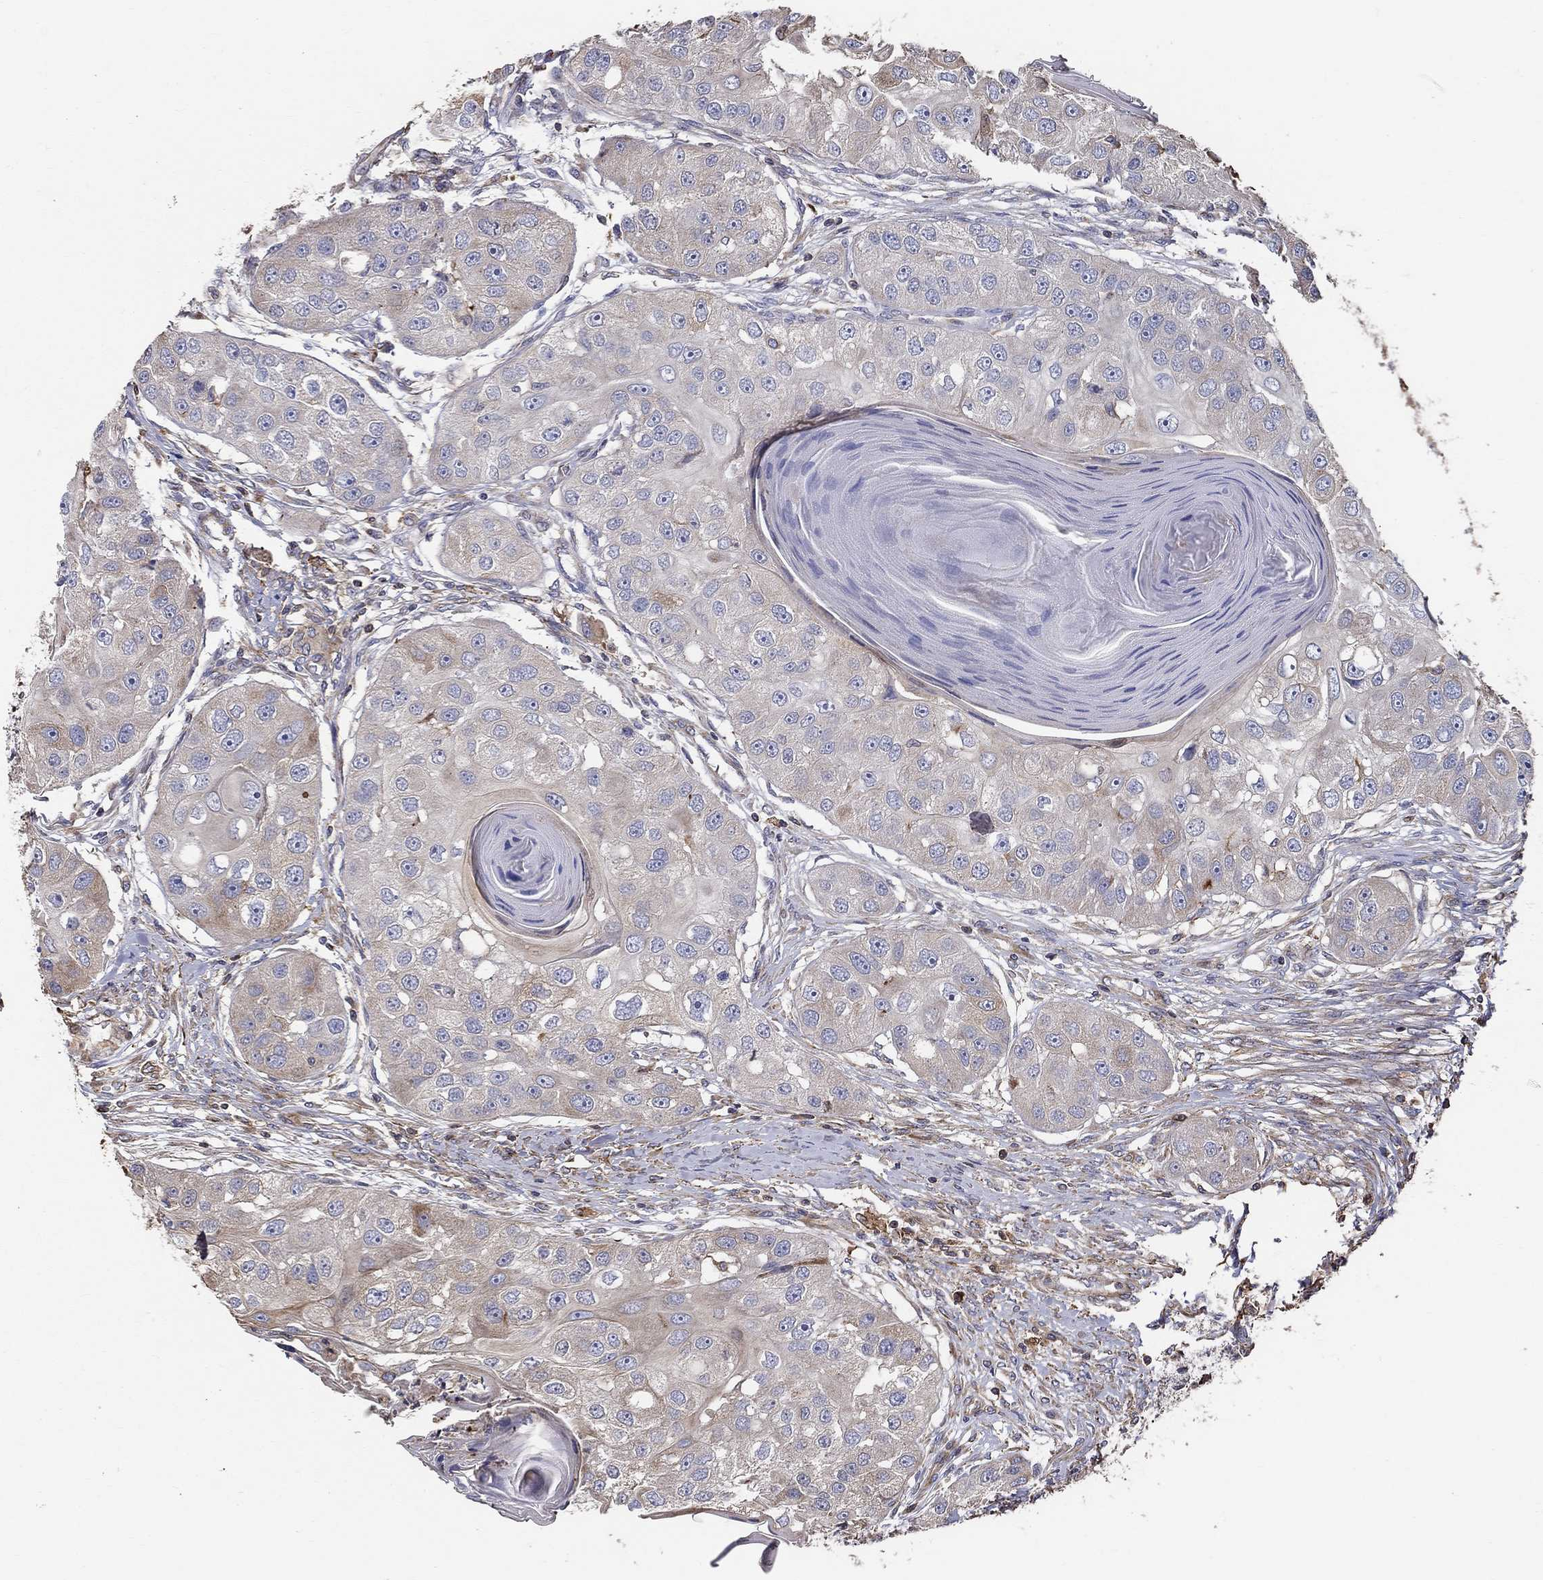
{"staining": {"intensity": "weak", "quantity": "<25%", "location": "cytoplasmic/membranous"}, "tissue": "head and neck cancer", "cell_type": "Tumor cells", "image_type": "cancer", "snomed": [{"axis": "morphology", "description": "Normal tissue, NOS"}, {"axis": "morphology", "description": "Squamous cell carcinoma, NOS"}, {"axis": "topography", "description": "Skeletal muscle"}, {"axis": "topography", "description": "Head-Neck"}], "caption": "A high-resolution micrograph shows immunohistochemistry (IHC) staining of head and neck cancer, which demonstrates no significant positivity in tumor cells. Nuclei are stained in blue.", "gene": "NPHP1", "patient": {"sex": "male", "age": 51}}